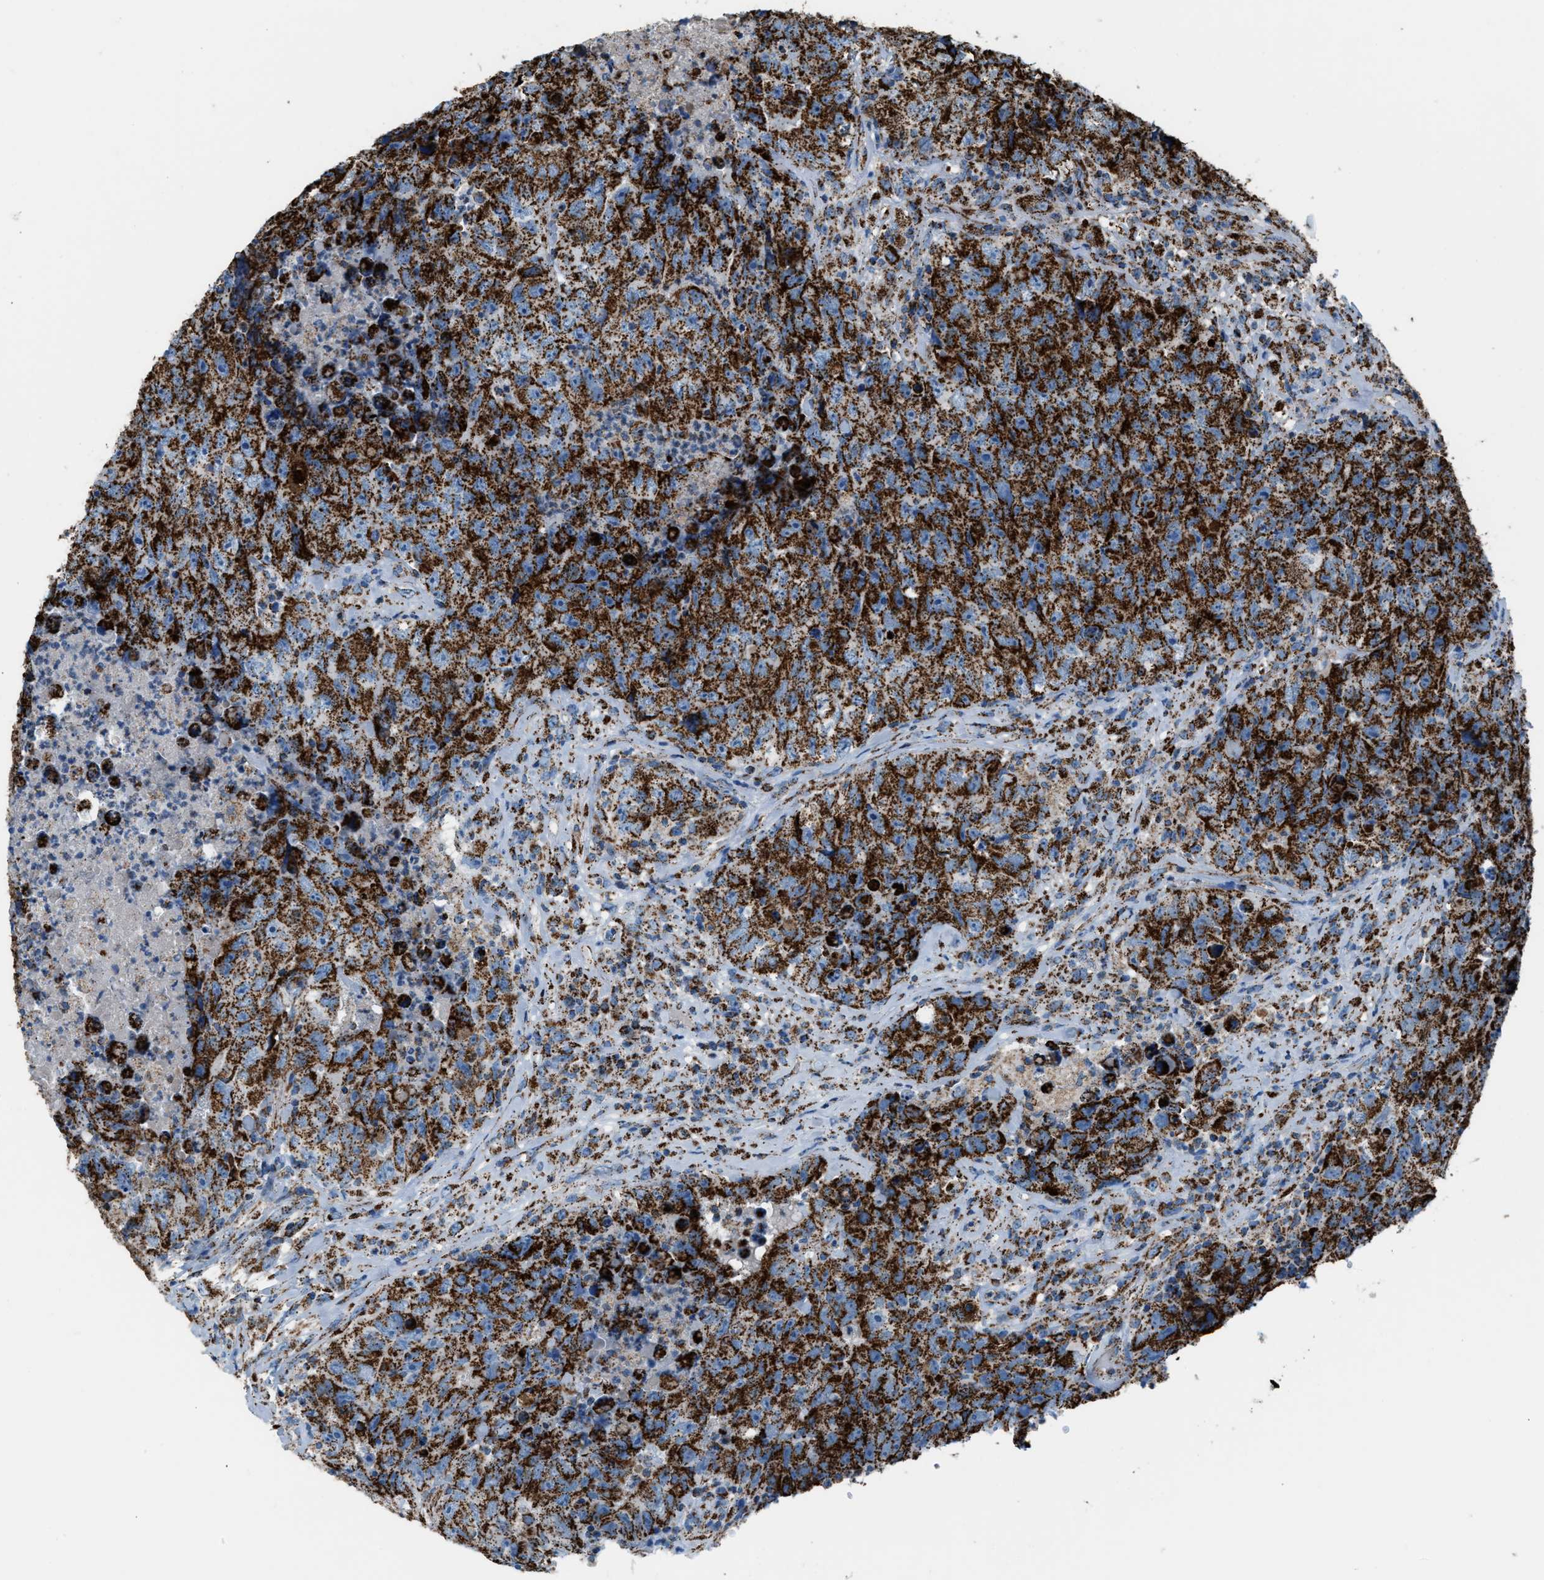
{"staining": {"intensity": "strong", "quantity": ">75%", "location": "cytoplasmic/membranous"}, "tissue": "testis cancer", "cell_type": "Tumor cells", "image_type": "cancer", "snomed": [{"axis": "morphology", "description": "Carcinoma, Embryonal, NOS"}, {"axis": "topography", "description": "Testis"}], "caption": "The micrograph displays staining of embryonal carcinoma (testis), revealing strong cytoplasmic/membranous protein expression (brown color) within tumor cells.", "gene": "MDH2", "patient": {"sex": "male", "age": 32}}